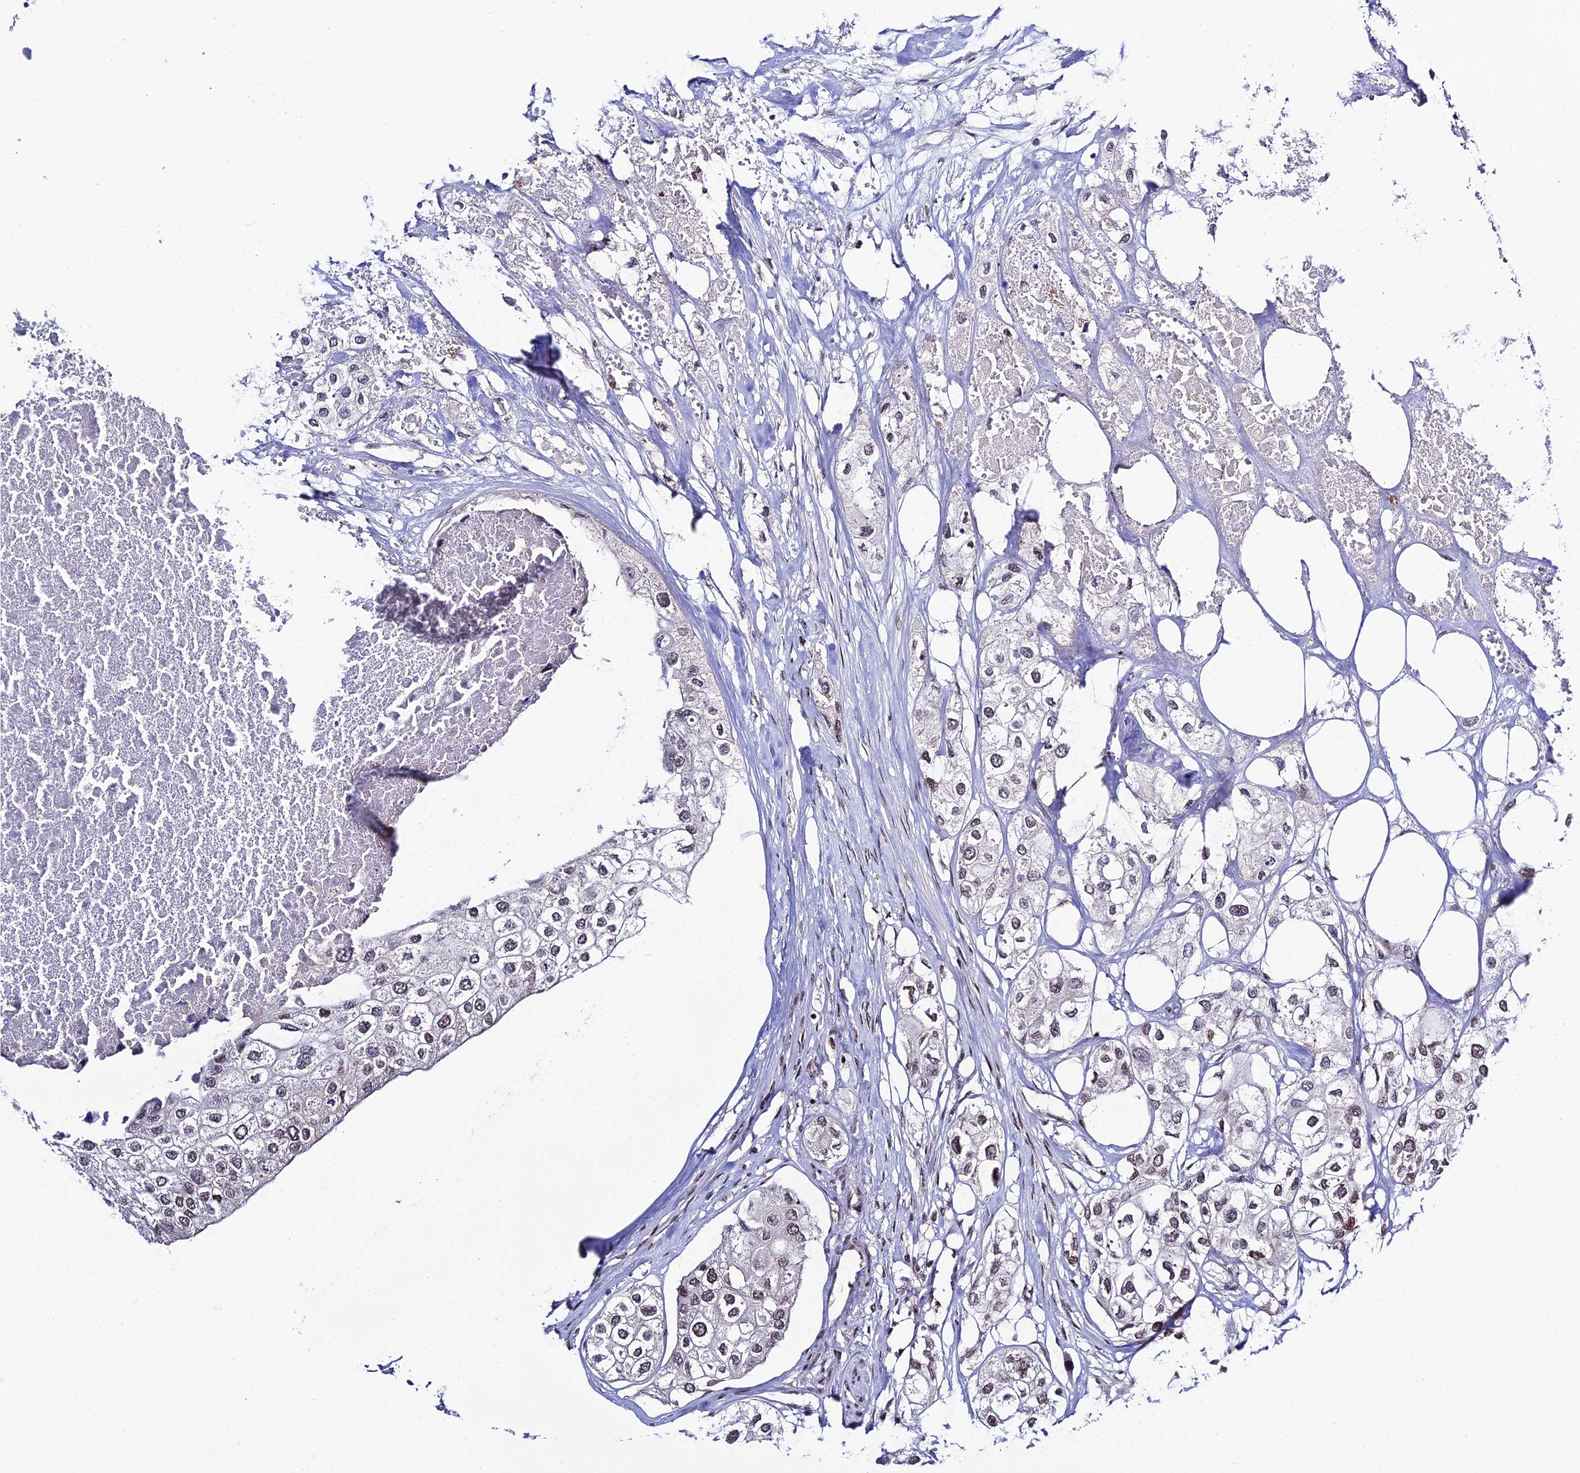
{"staining": {"intensity": "weak", "quantity": "<25%", "location": "nuclear"}, "tissue": "urothelial cancer", "cell_type": "Tumor cells", "image_type": "cancer", "snomed": [{"axis": "morphology", "description": "Urothelial carcinoma, High grade"}, {"axis": "topography", "description": "Urinary bladder"}], "caption": "A micrograph of human urothelial carcinoma (high-grade) is negative for staining in tumor cells. (Stains: DAB immunohistochemistry (IHC) with hematoxylin counter stain, Microscopy: brightfield microscopy at high magnification).", "gene": "SYT15", "patient": {"sex": "male", "age": 64}}